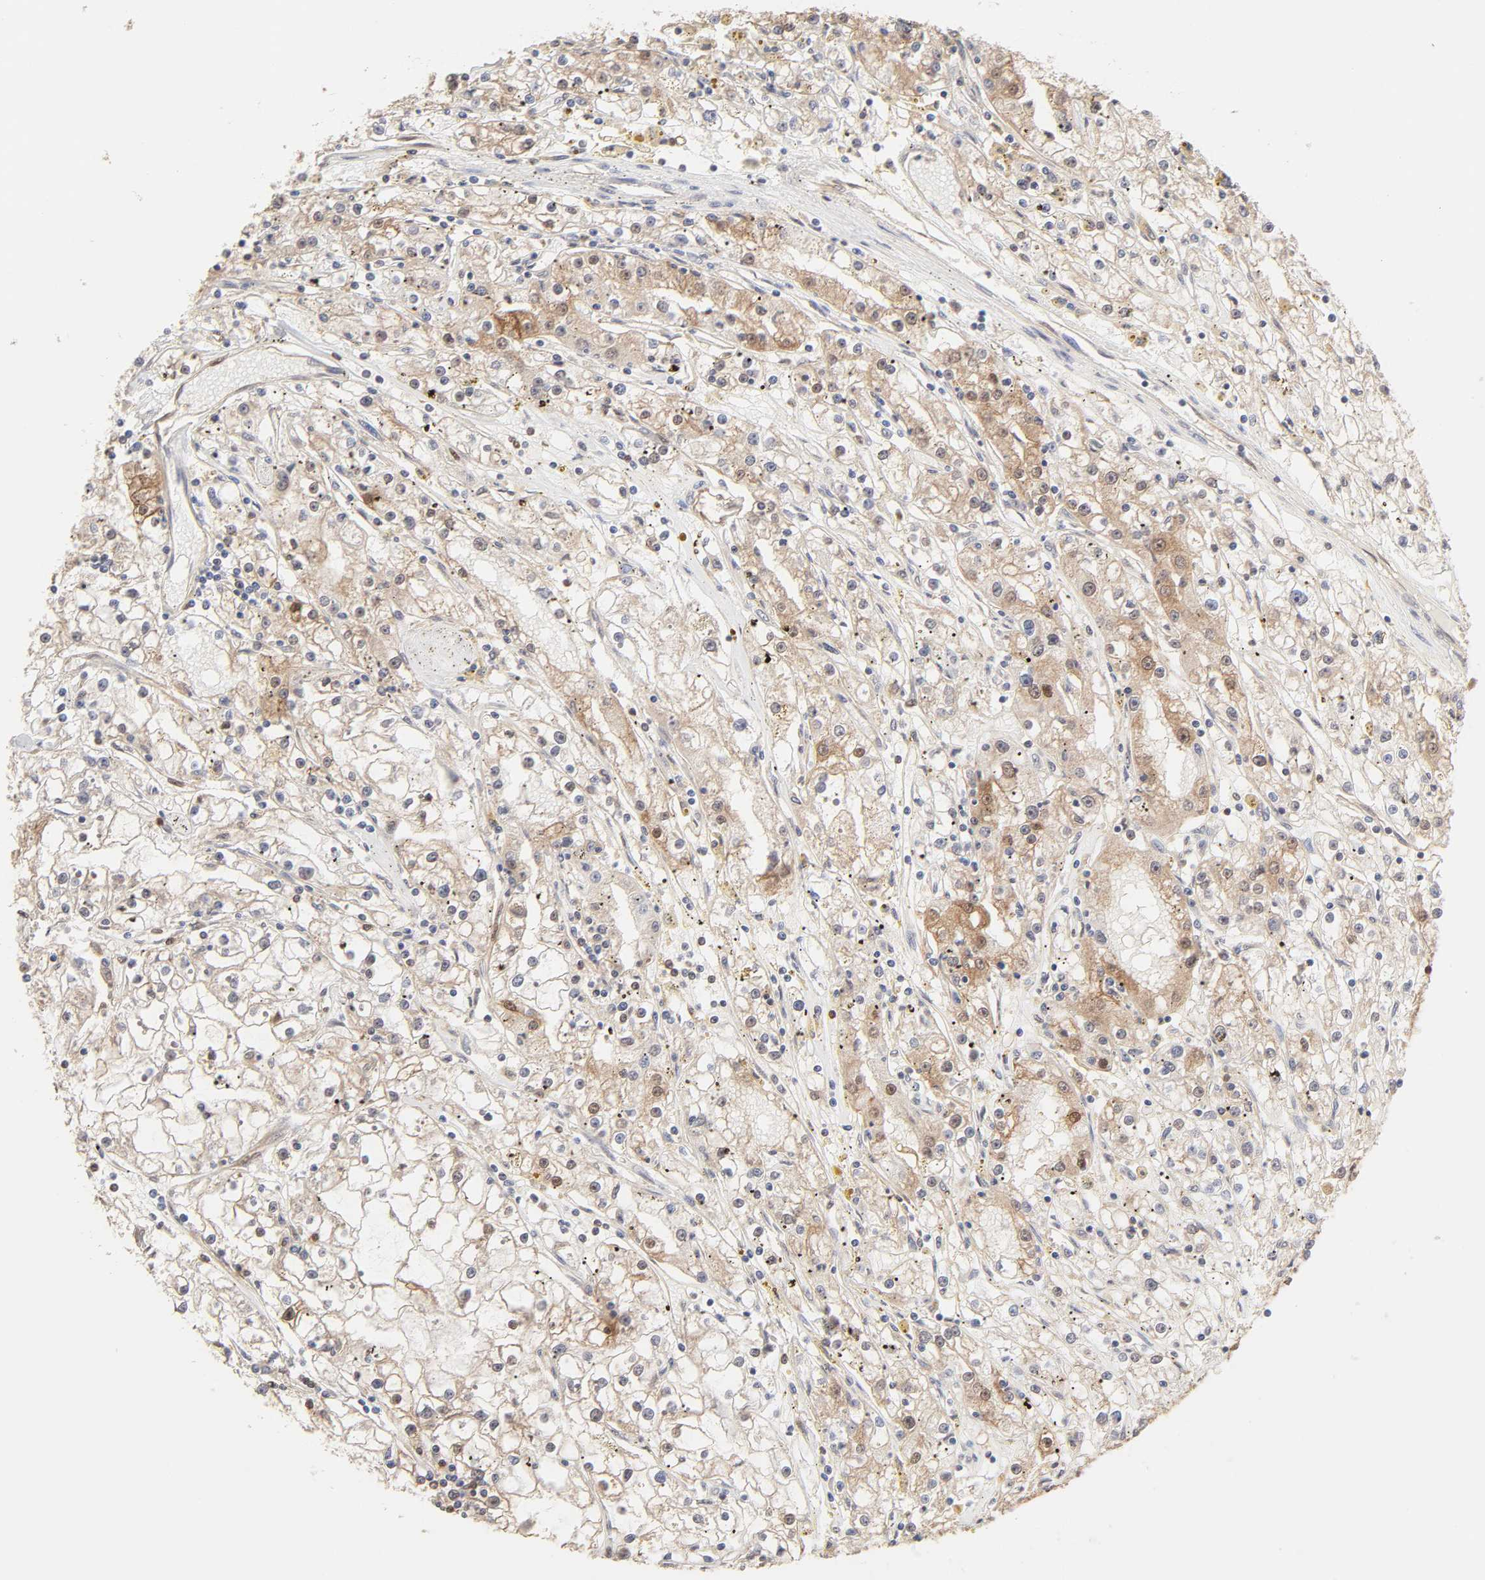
{"staining": {"intensity": "weak", "quantity": "<25%", "location": "cytoplasmic/membranous"}, "tissue": "renal cancer", "cell_type": "Tumor cells", "image_type": "cancer", "snomed": [{"axis": "morphology", "description": "Adenocarcinoma, NOS"}, {"axis": "topography", "description": "Kidney"}], "caption": "IHC of human renal adenocarcinoma exhibits no expression in tumor cells.", "gene": "MAPK1", "patient": {"sex": "male", "age": 56}}